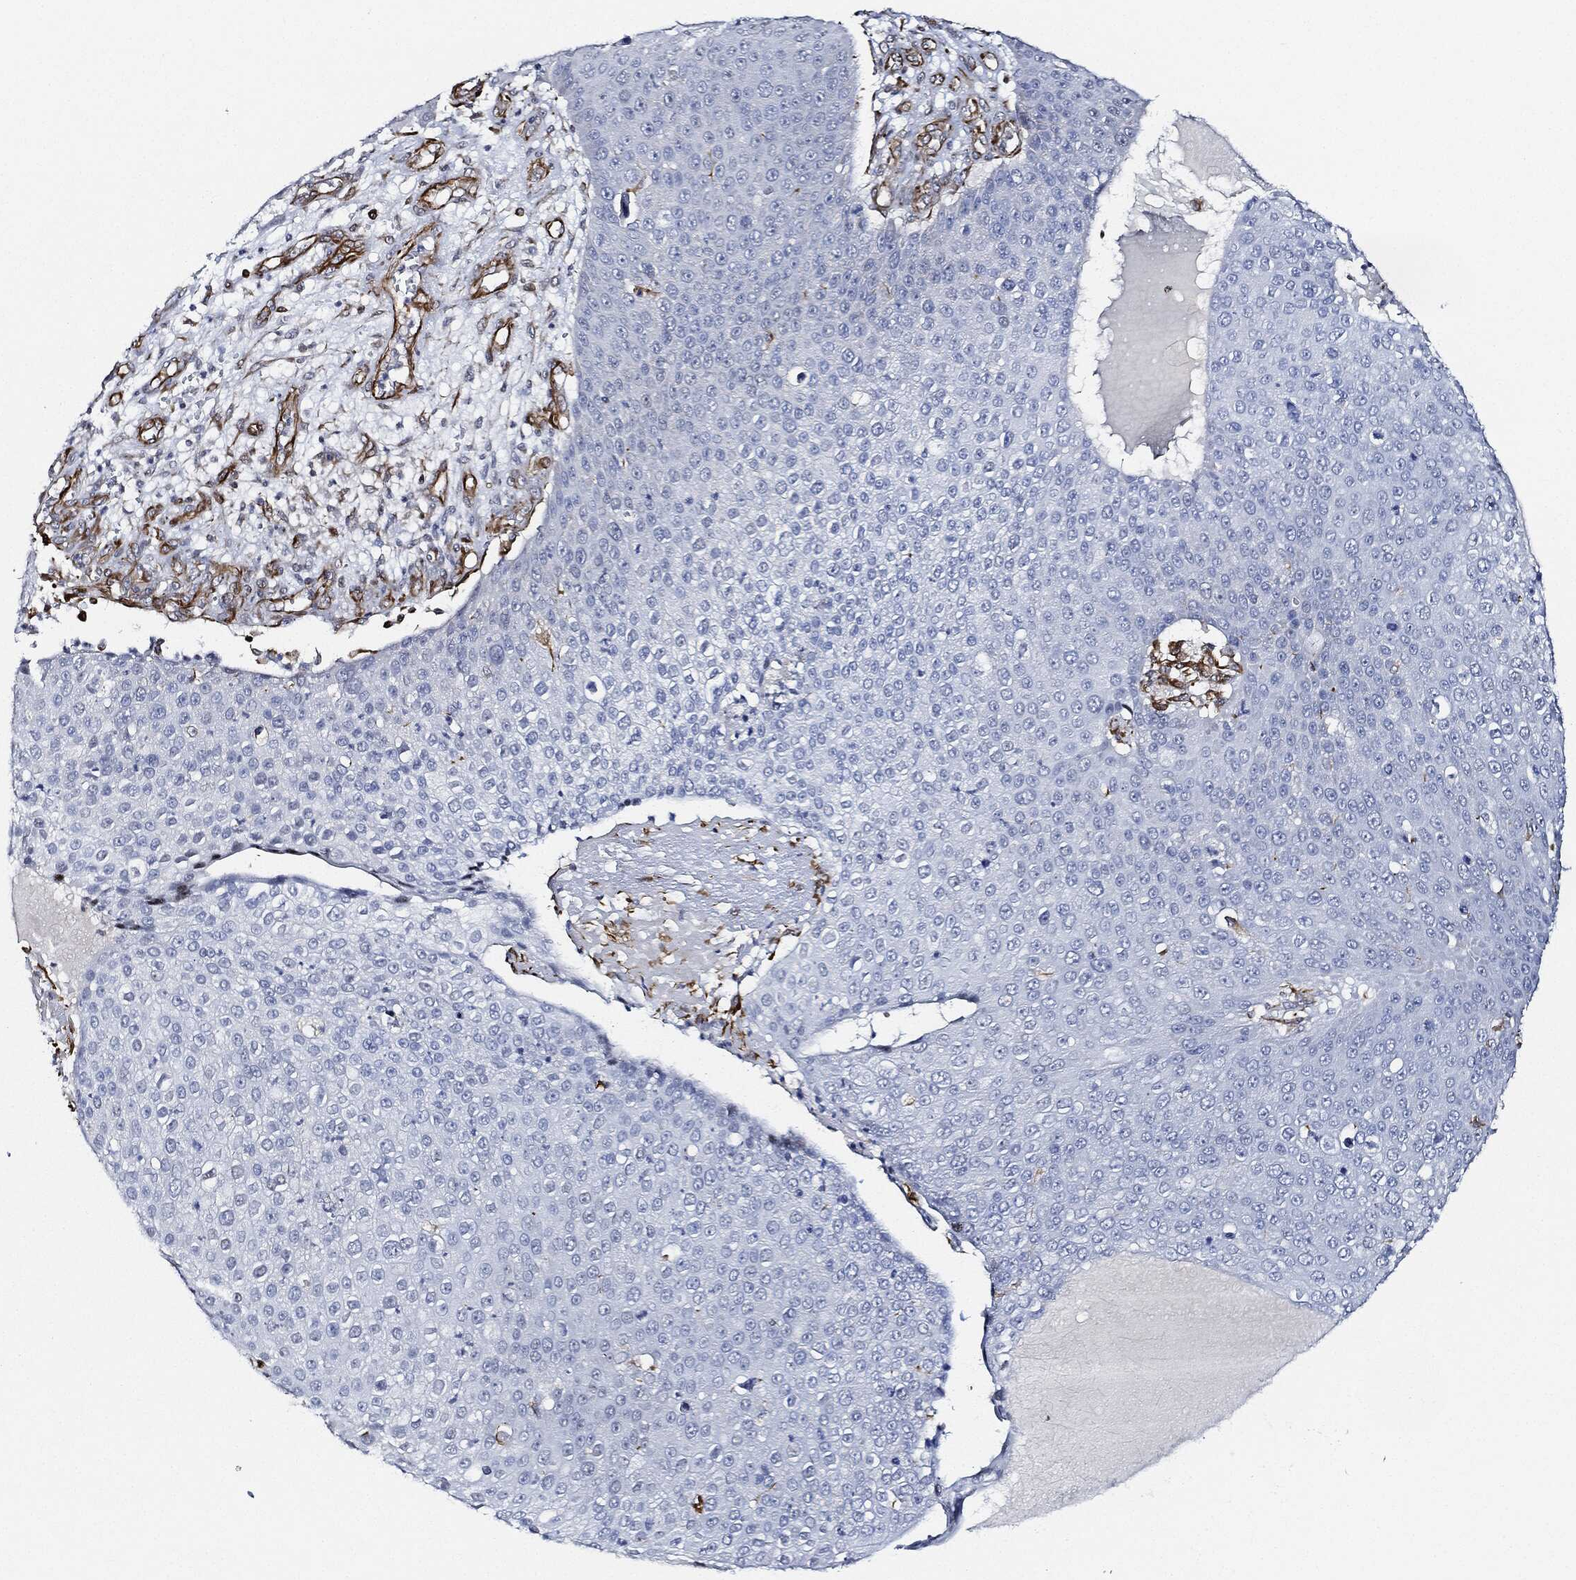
{"staining": {"intensity": "negative", "quantity": "none", "location": "none"}, "tissue": "skin cancer", "cell_type": "Tumor cells", "image_type": "cancer", "snomed": [{"axis": "morphology", "description": "Squamous cell carcinoma, NOS"}, {"axis": "topography", "description": "Skin"}], "caption": "Immunohistochemistry photomicrograph of neoplastic tissue: skin cancer (squamous cell carcinoma) stained with DAB displays no significant protein staining in tumor cells.", "gene": "THSD1", "patient": {"sex": "male", "age": 71}}